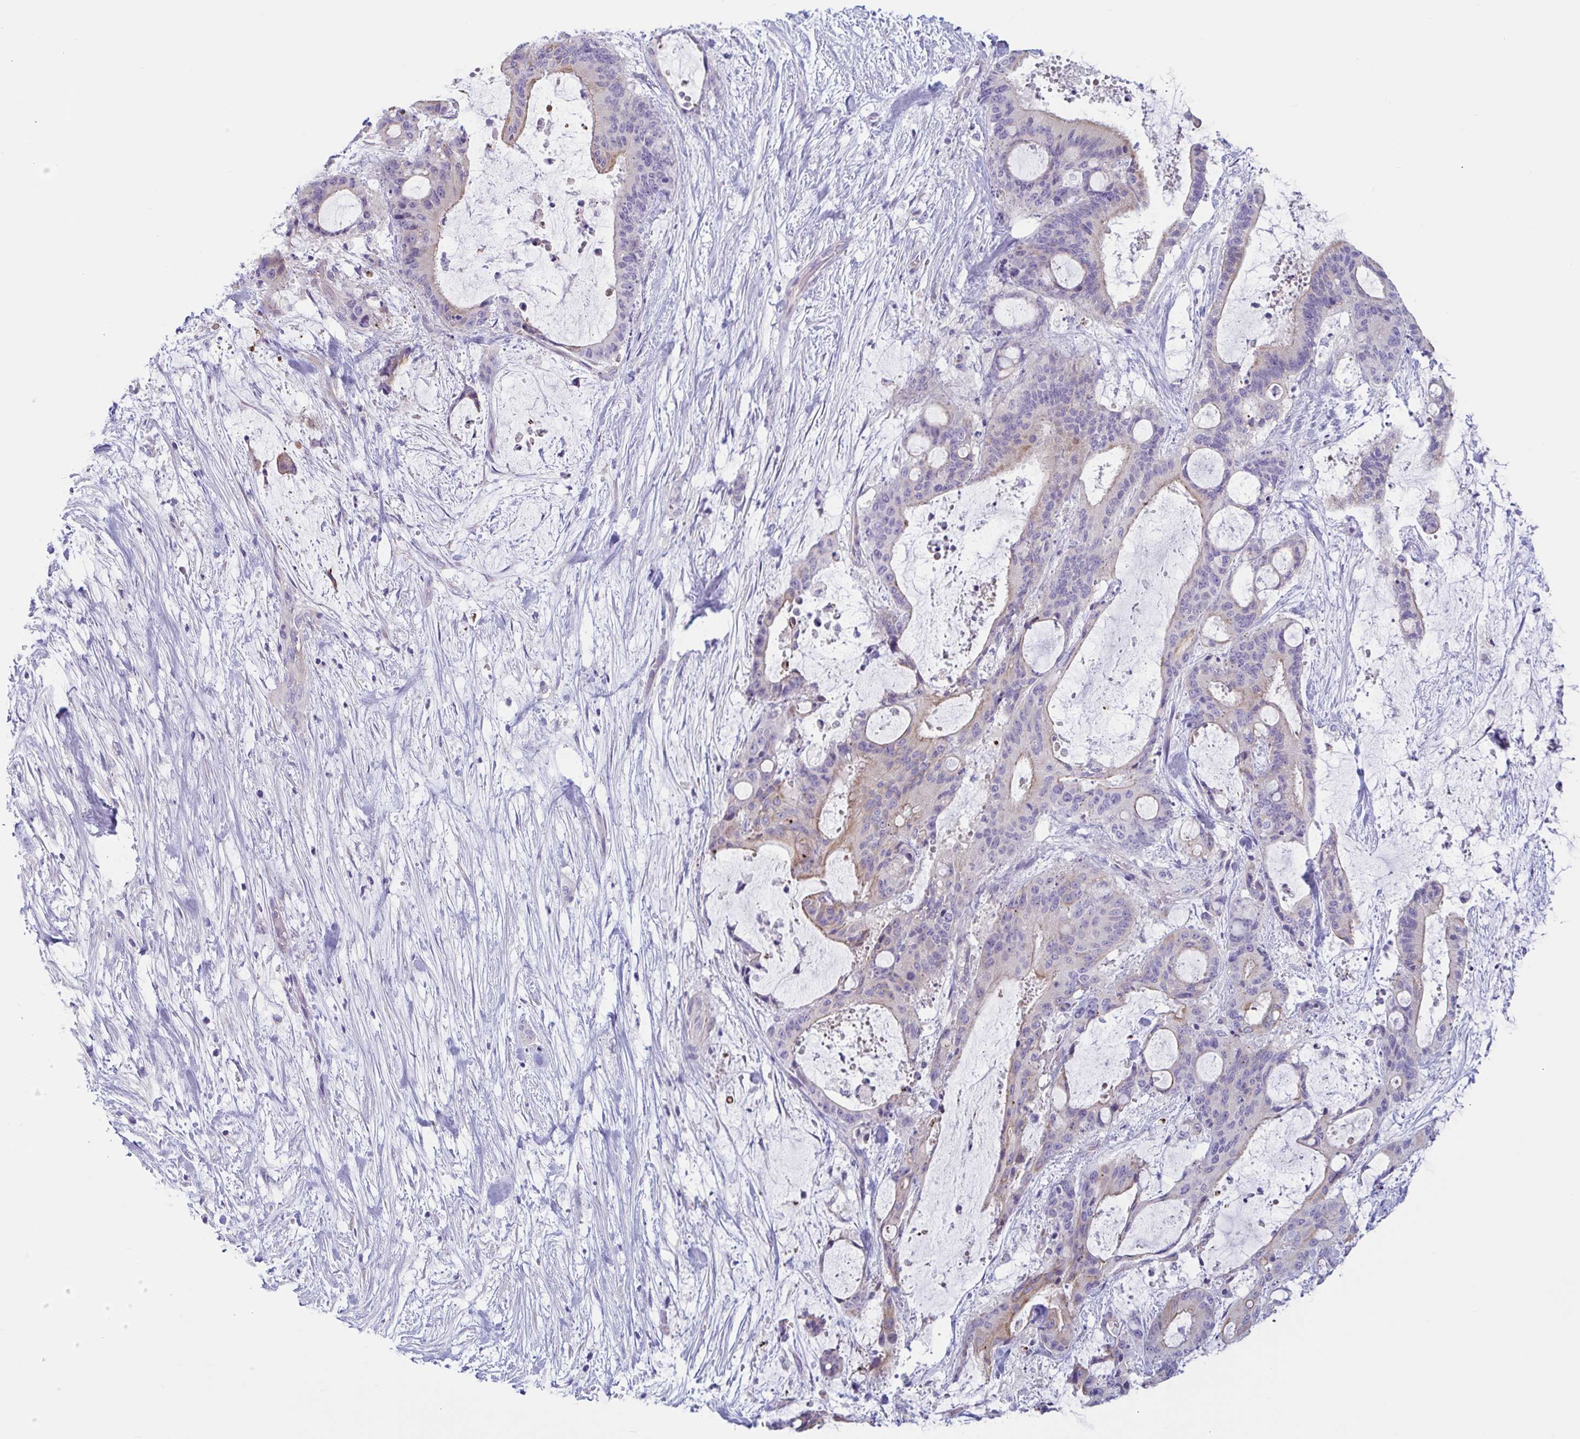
{"staining": {"intensity": "weak", "quantity": "<25%", "location": "cytoplasmic/membranous"}, "tissue": "liver cancer", "cell_type": "Tumor cells", "image_type": "cancer", "snomed": [{"axis": "morphology", "description": "Normal tissue, NOS"}, {"axis": "morphology", "description": "Cholangiocarcinoma"}, {"axis": "topography", "description": "Liver"}, {"axis": "topography", "description": "Peripheral nerve tissue"}], "caption": "Tumor cells are negative for brown protein staining in liver cancer (cholangiocarcinoma). The staining is performed using DAB brown chromogen with nuclei counter-stained in using hematoxylin.", "gene": "TNNI2", "patient": {"sex": "female", "age": 73}}